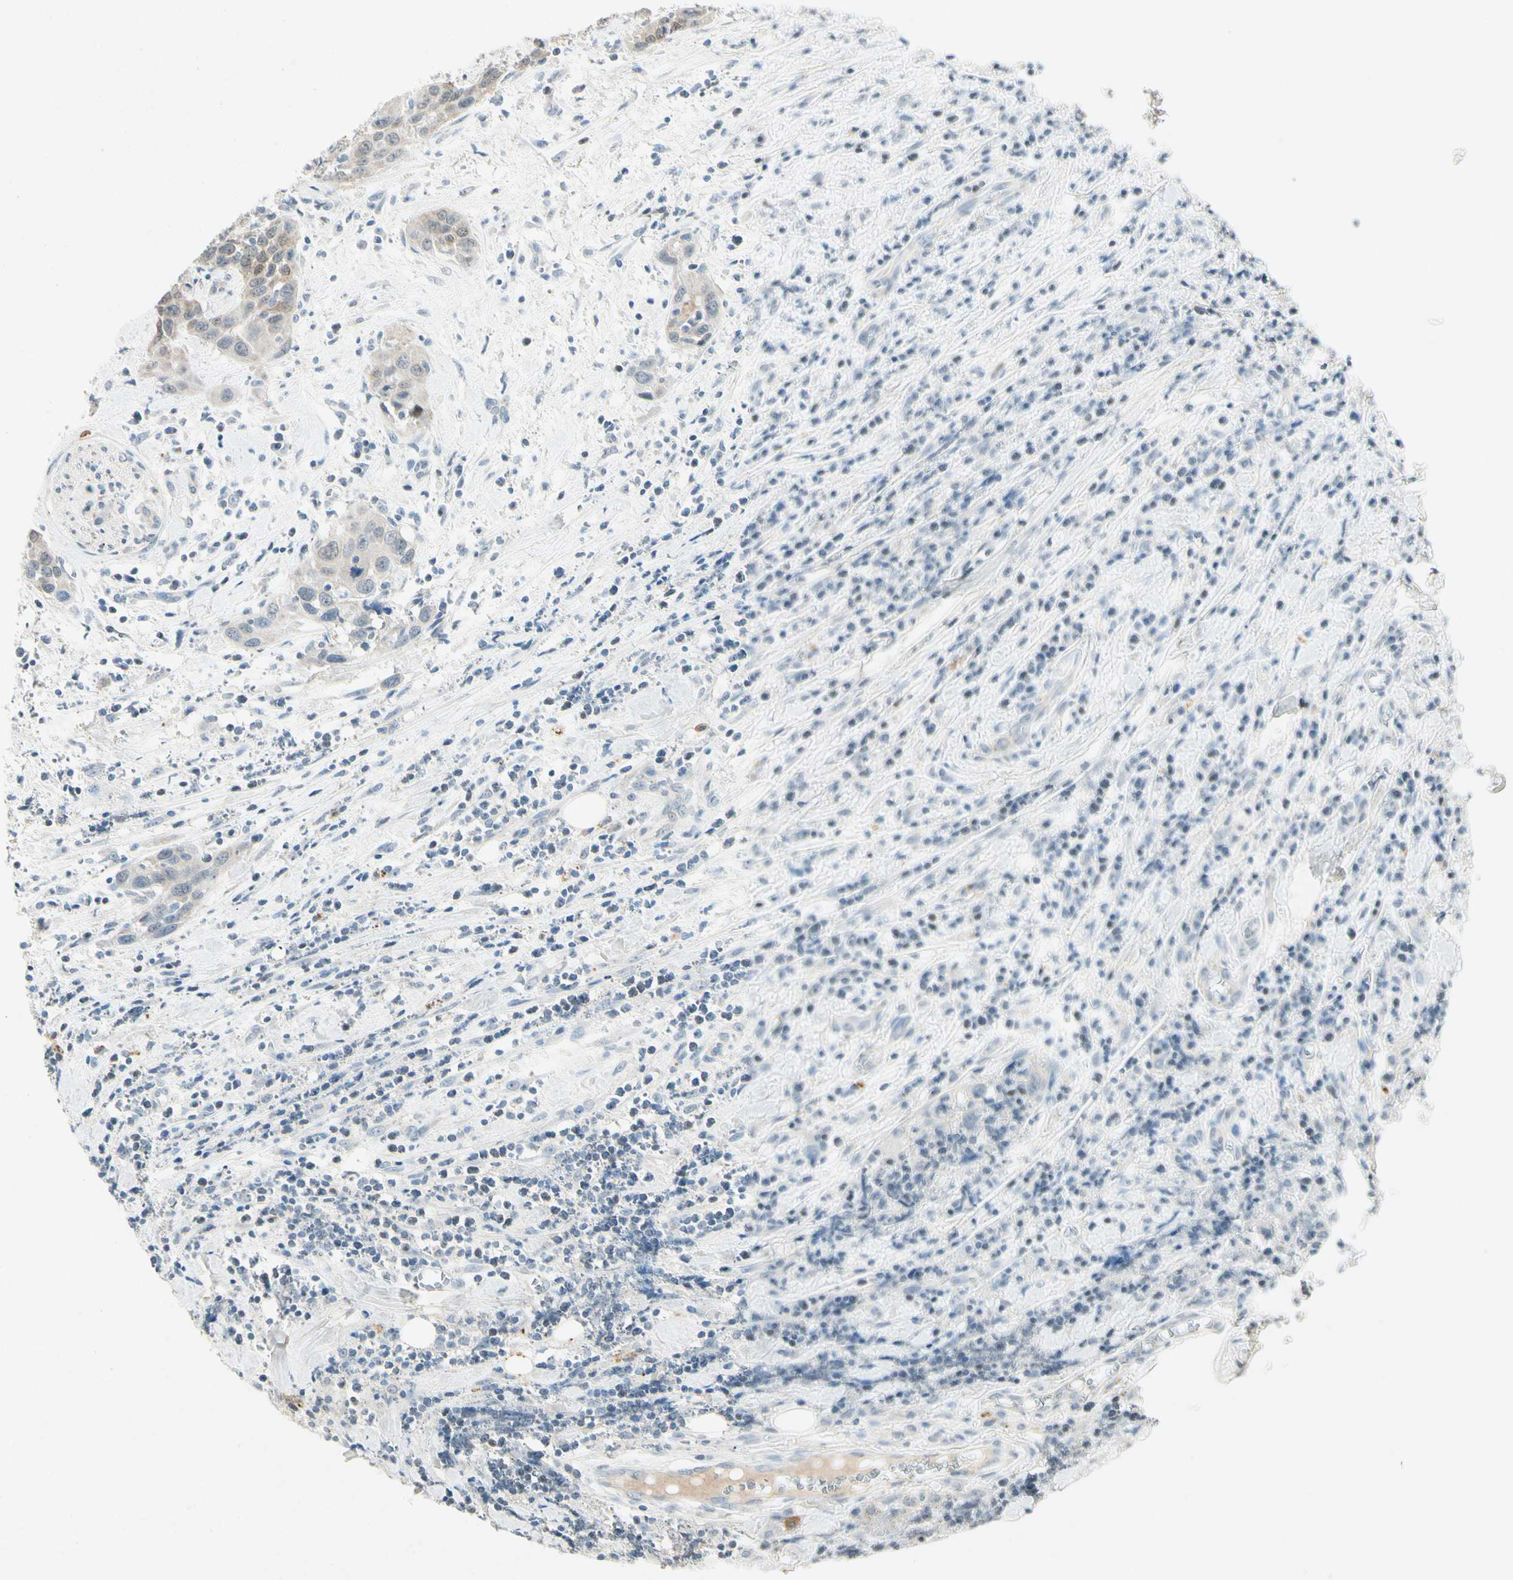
{"staining": {"intensity": "weak", "quantity": "<25%", "location": "cytoplasmic/membranous"}, "tissue": "head and neck cancer", "cell_type": "Tumor cells", "image_type": "cancer", "snomed": [{"axis": "morphology", "description": "Squamous cell carcinoma, NOS"}, {"axis": "topography", "description": "Oral tissue"}, {"axis": "topography", "description": "Head-Neck"}], "caption": "Tumor cells show no significant expression in squamous cell carcinoma (head and neck).", "gene": "HSPA1B", "patient": {"sex": "female", "age": 50}}